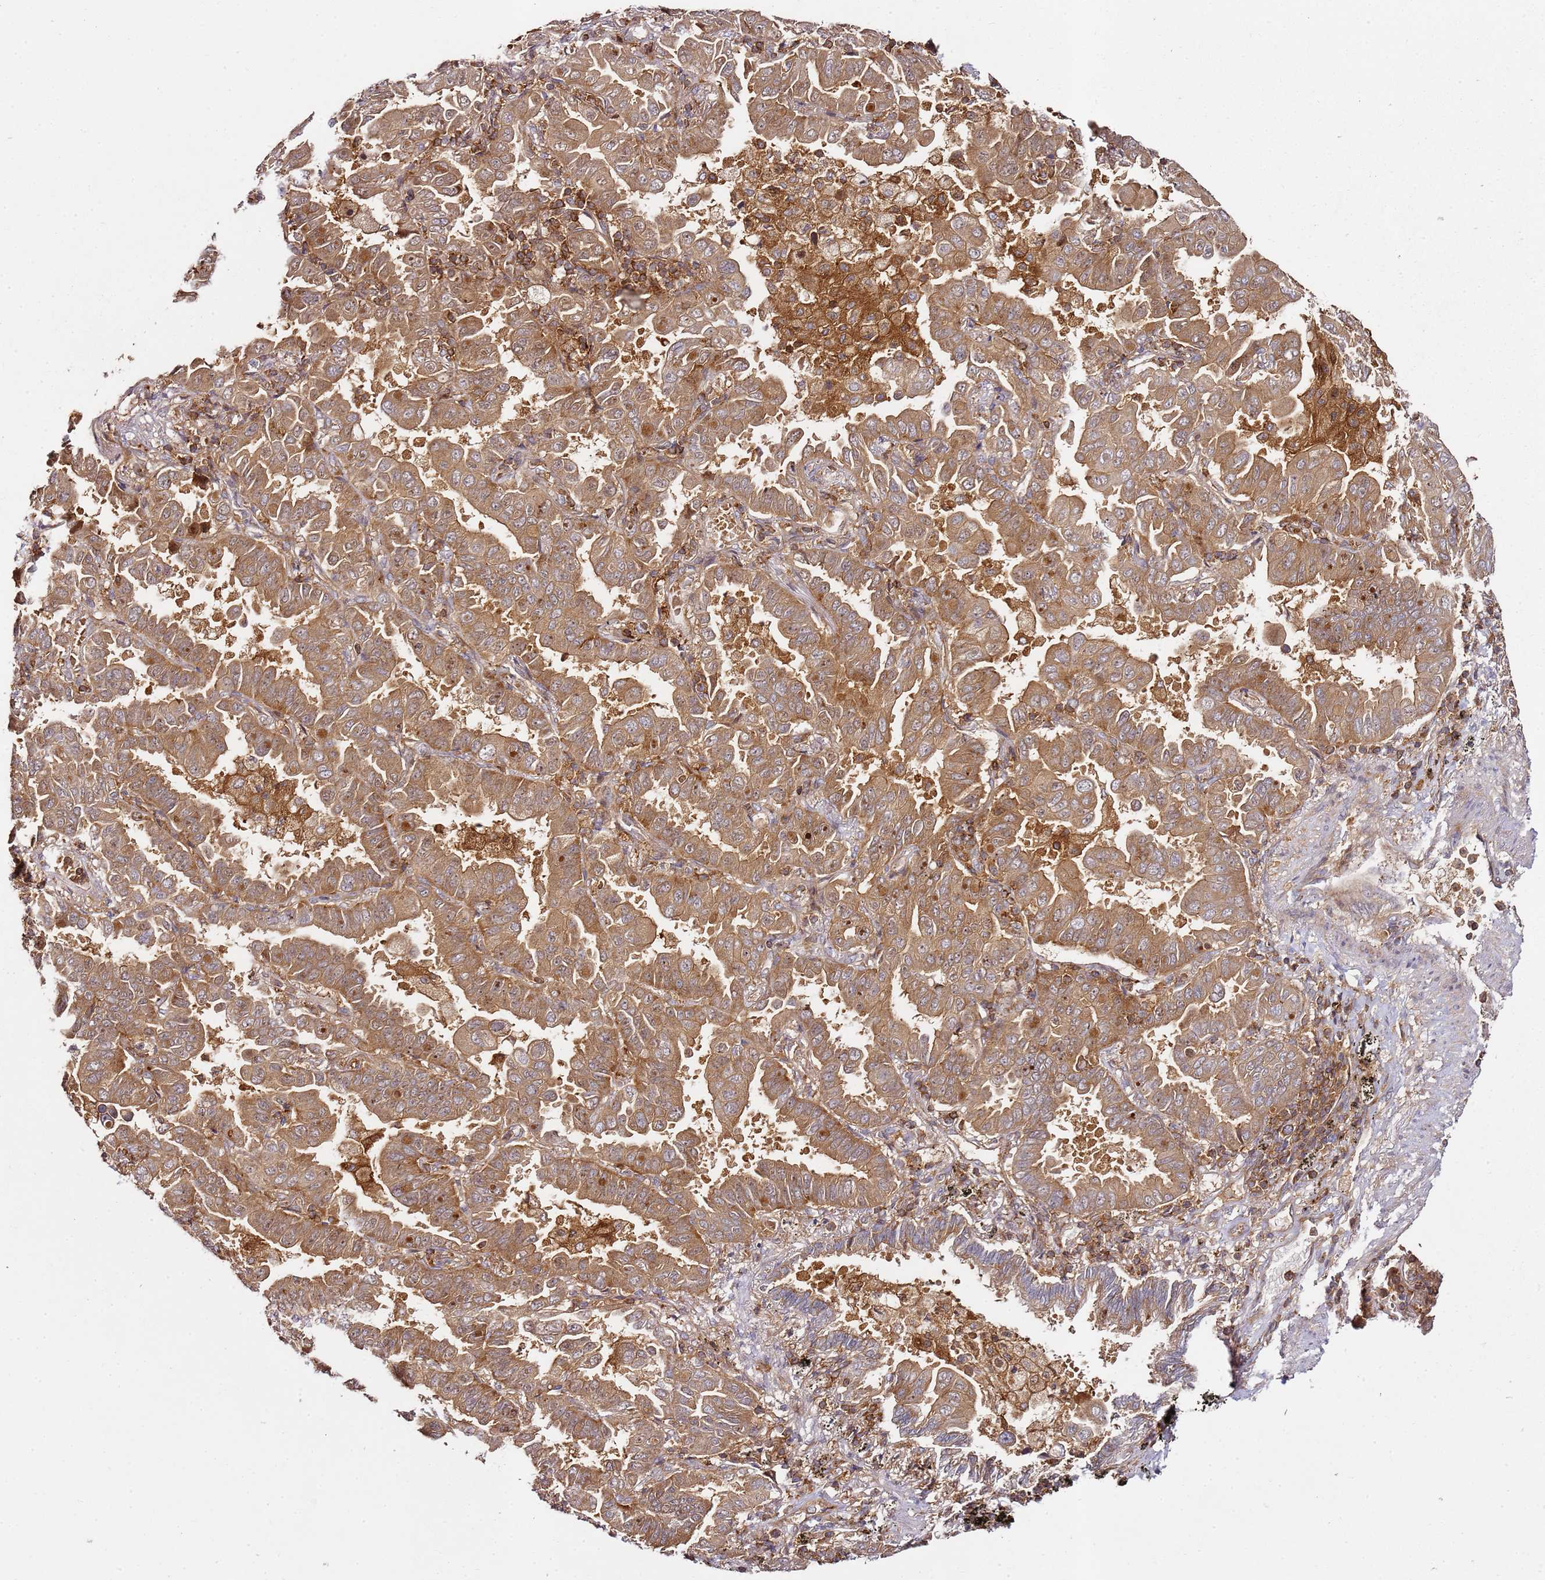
{"staining": {"intensity": "moderate", "quantity": ">75%", "location": "cytoplasmic/membranous"}, "tissue": "lung cancer", "cell_type": "Tumor cells", "image_type": "cancer", "snomed": [{"axis": "morphology", "description": "Adenocarcinoma, NOS"}, {"axis": "topography", "description": "Lung"}], "caption": "Immunohistochemical staining of human lung cancer shows medium levels of moderate cytoplasmic/membranous positivity in approximately >75% of tumor cells. Nuclei are stained in blue.", "gene": "PRMT7", "patient": {"sex": "male", "age": 64}}